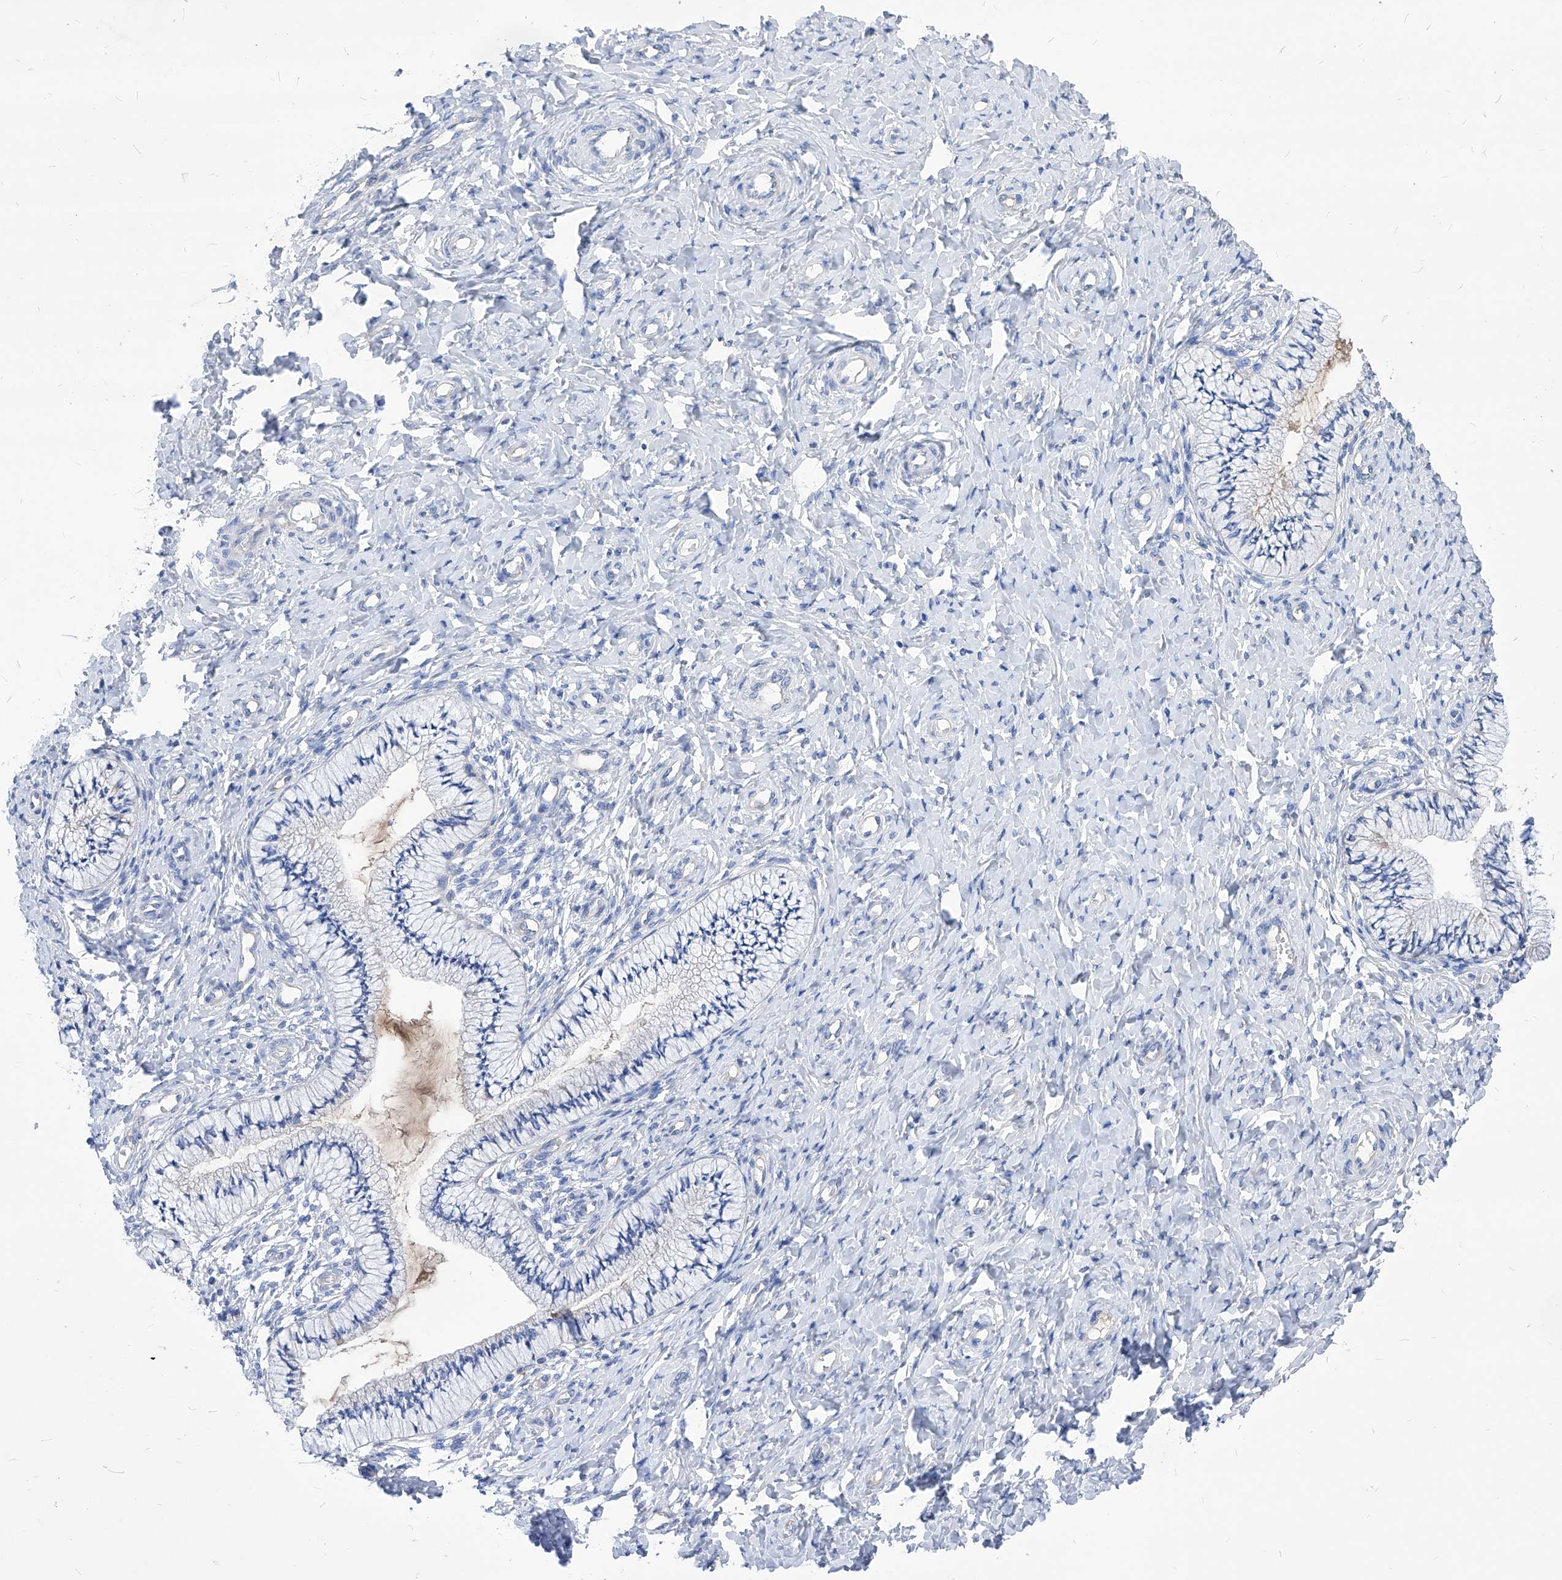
{"staining": {"intensity": "negative", "quantity": "none", "location": "none"}, "tissue": "cervix", "cell_type": "Glandular cells", "image_type": "normal", "snomed": [{"axis": "morphology", "description": "Normal tissue, NOS"}, {"axis": "topography", "description": "Cervix"}], "caption": "This image is of benign cervix stained with IHC to label a protein in brown with the nuclei are counter-stained blue. There is no expression in glandular cells. Nuclei are stained in blue.", "gene": "XPNPEP1", "patient": {"sex": "female", "age": 36}}